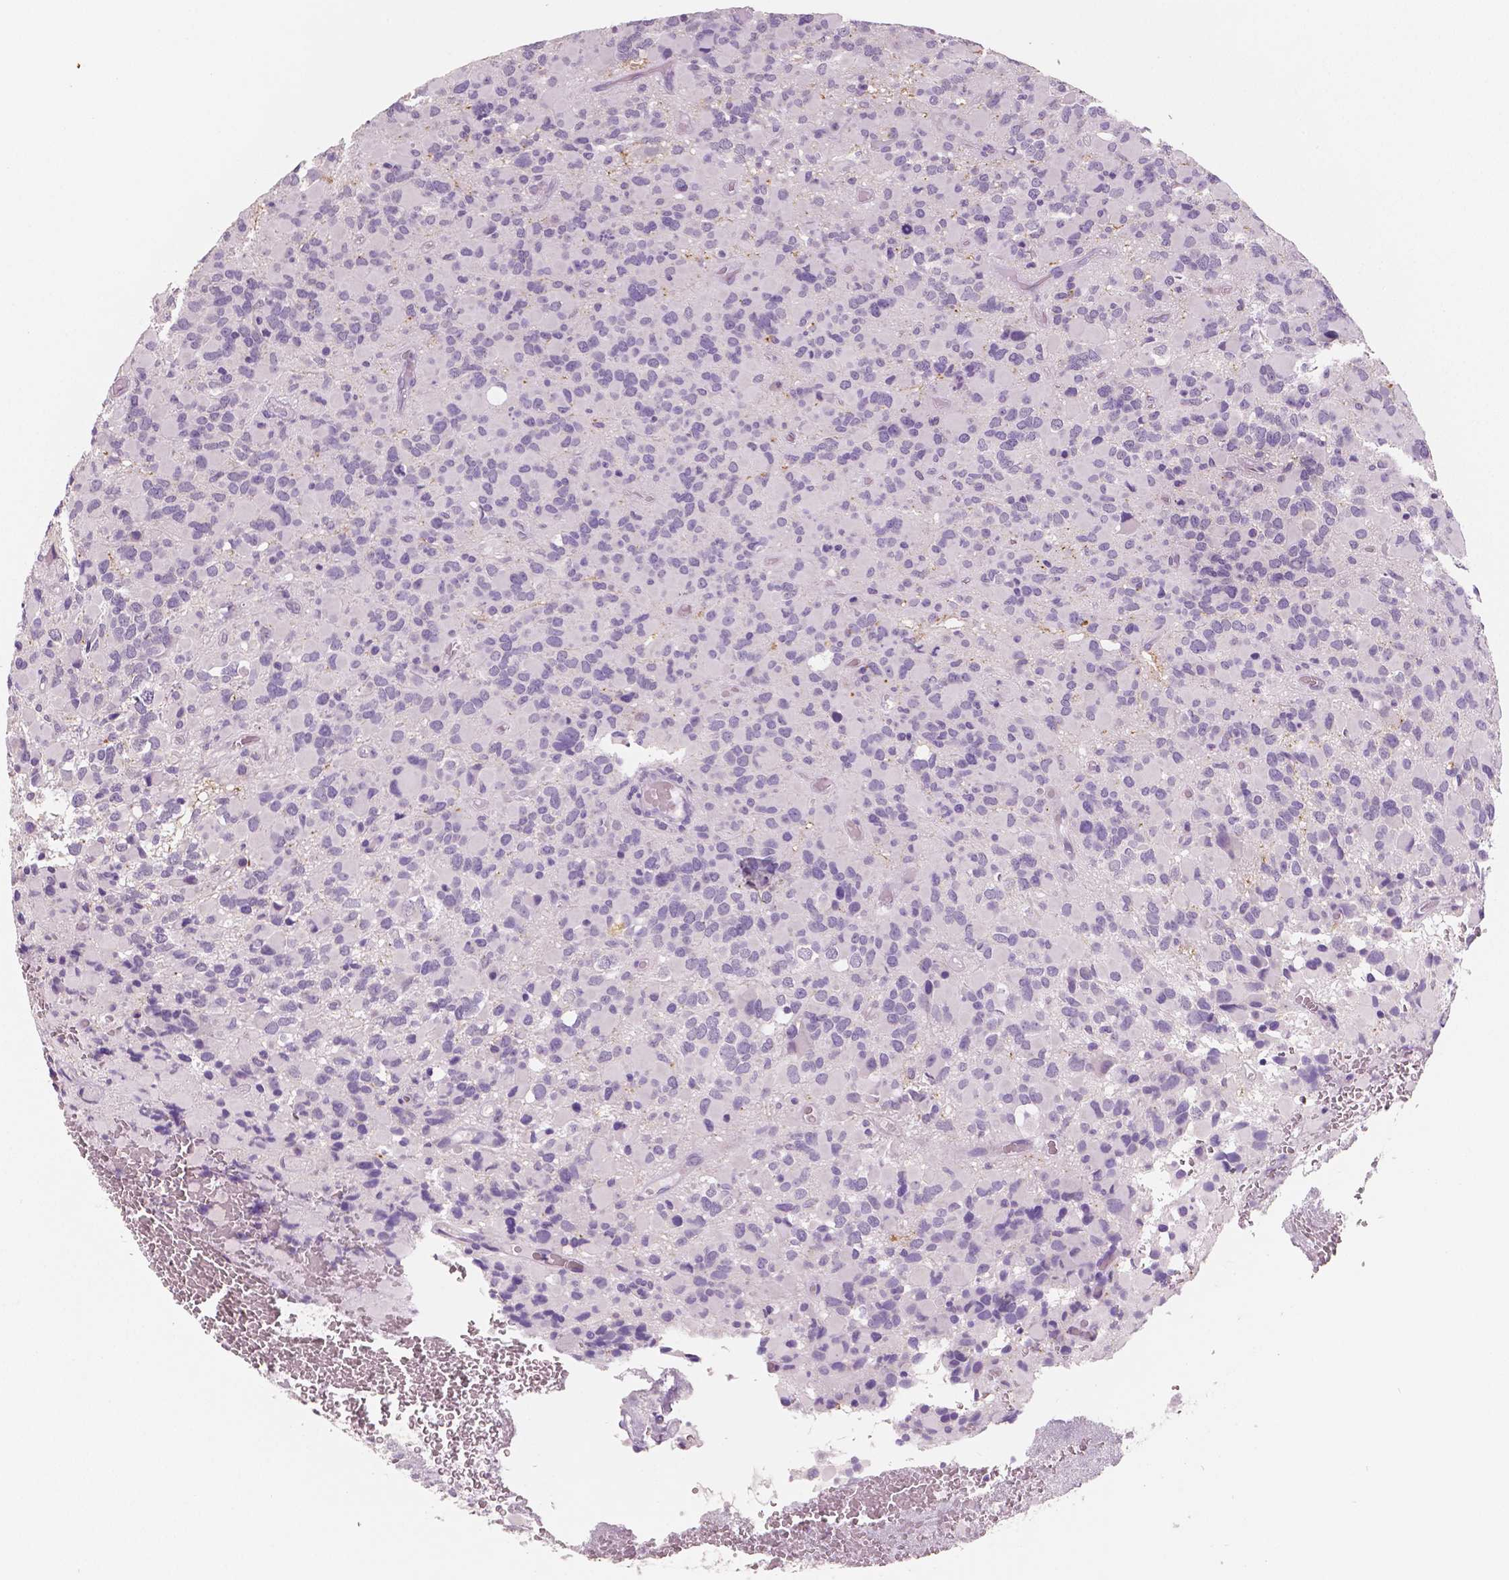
{"staining": {"intensity": "negative", "quantity": "none", "location": "none"}, "tissue": "glioma", "cell_type": "Tumor cells", "image_type": "cancer", "snomed": [{"axis": "morphology", "description": "Glioma, malignant, High grade"}, {"axis": "topography", "description": "Brain"}], "caption": "This is an immunohistochemistry image of glioma. There is no staining in tumor cells.", "gene": "NECAB2", "patient": {"sex": "female", "age": 40}}